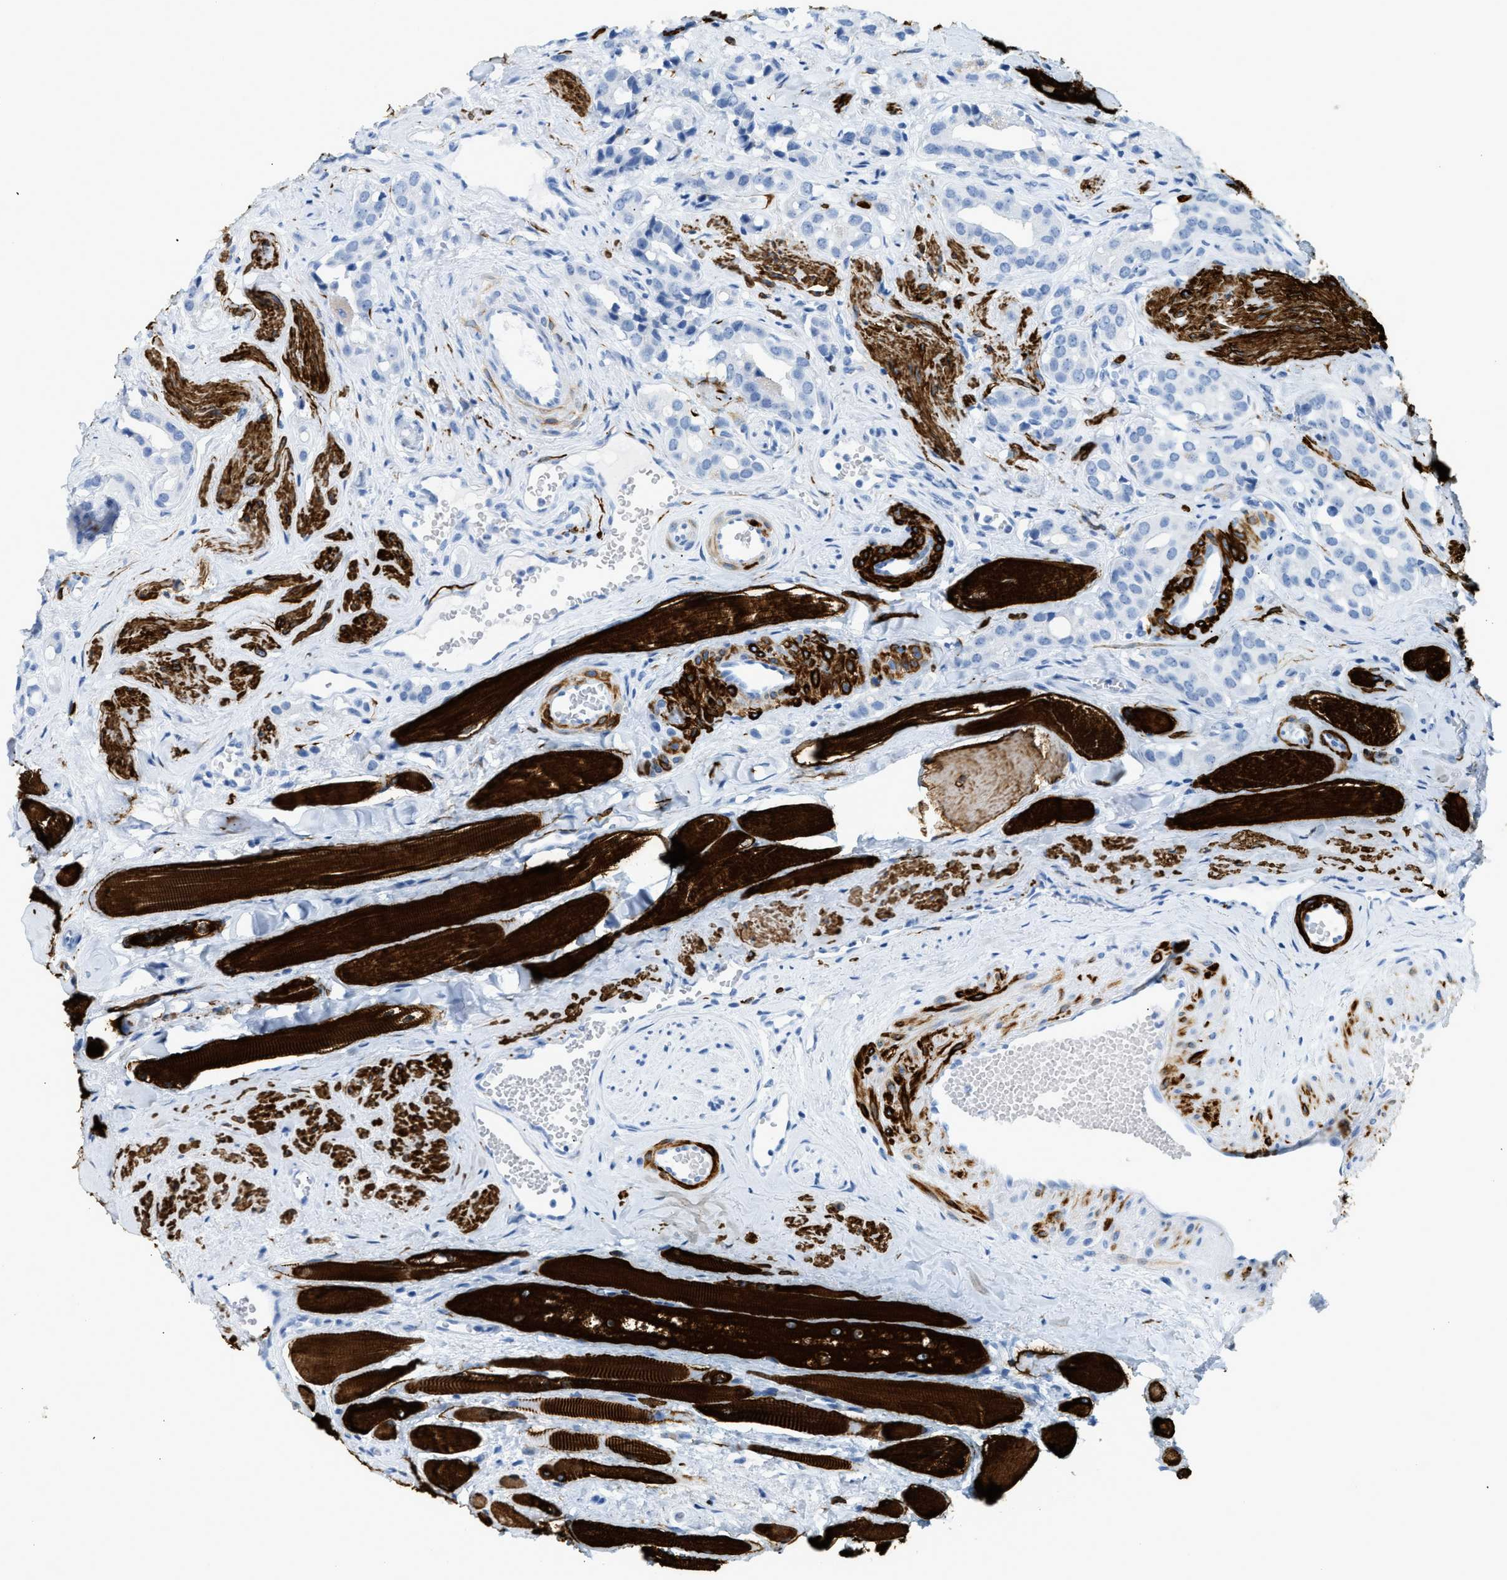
{"staining": {"intensity": "negative", "quantity": "none", "location": "none"}, "tissue": "prostate cancer", "cell_type": "Tumor cells", "image_type": "cancer", "snomed": [{"axis": "morphology", "description": "Adenocarcinoma, High grade"}, {"axis": "topography", "description": "Prostate"}], "caption": "IHC of human prostate cancer (high-grade adenocarcinoma) exhibits no staining in tumor cells.", "gene": "DES", "patient": {"sex": "male", "age": 52}}